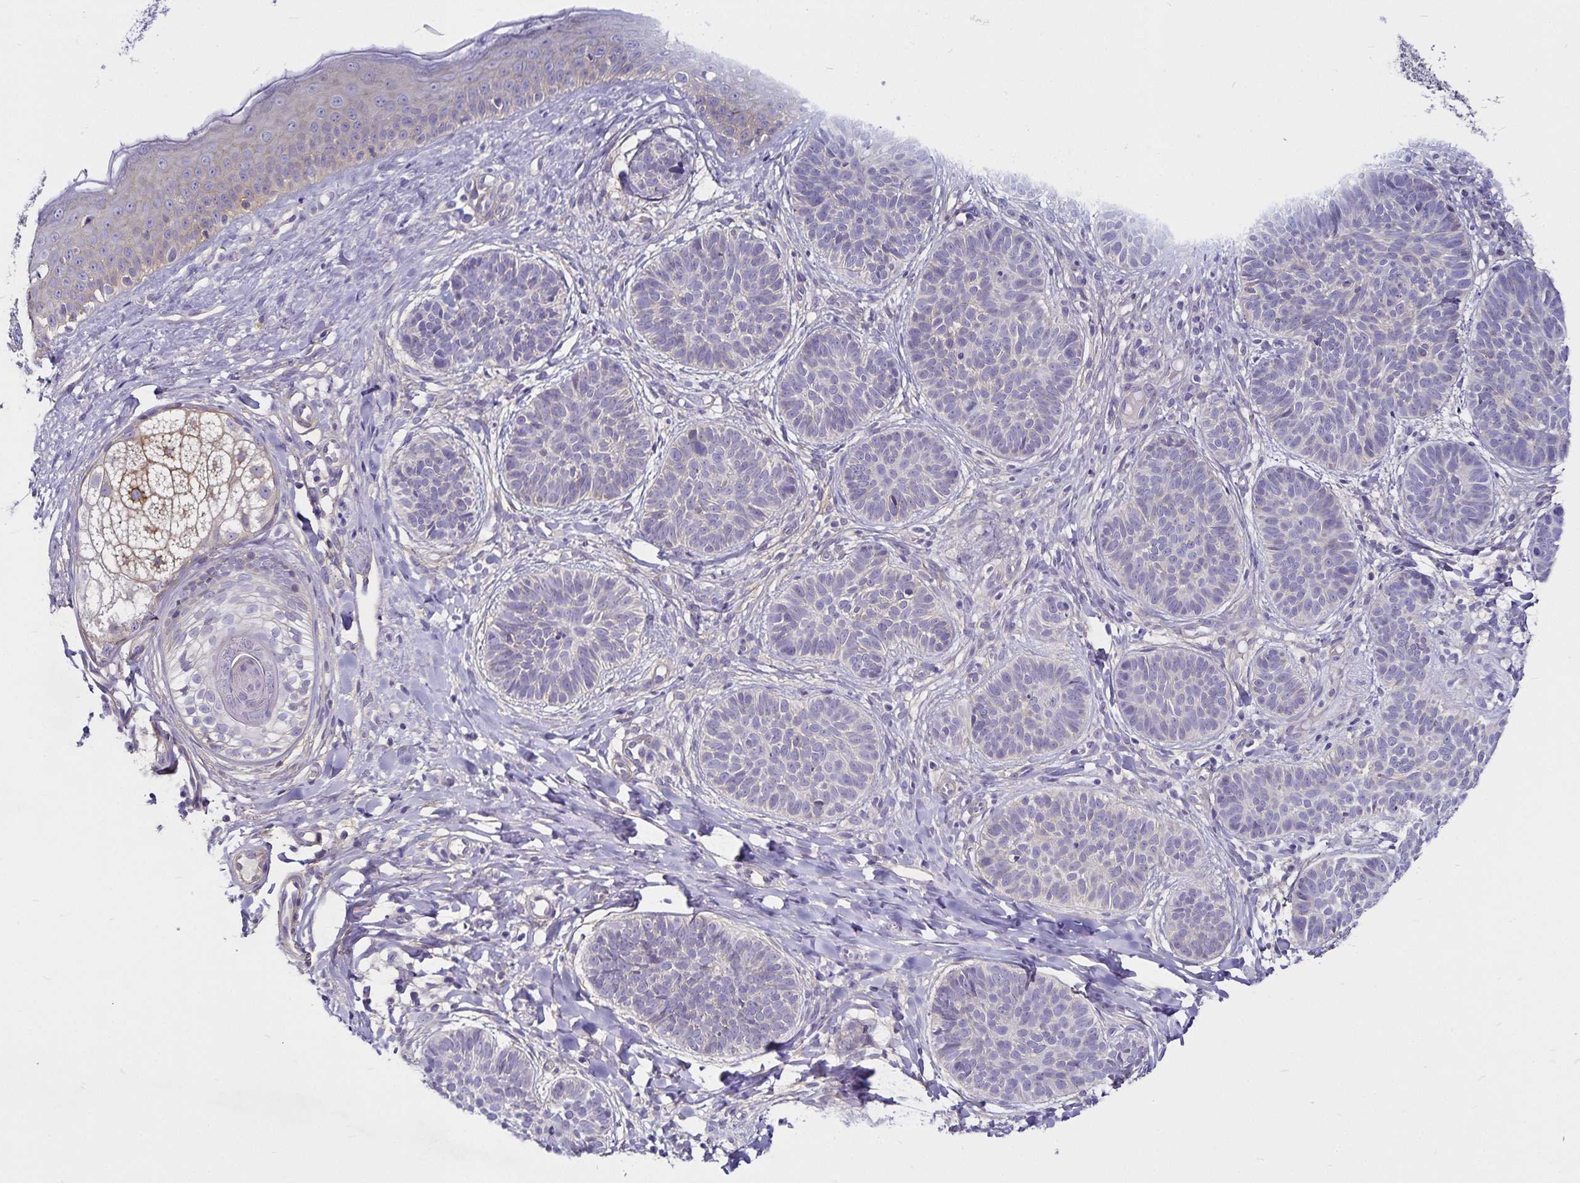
{"staining": {"intensity": "negative", "quantity": "none", "location": "none"}, "tissue": "skin cancer", "cell_type": "Tumor cells", "image_type": "cancer", "snomed": [{"axis": "morphology", "description": "Basal cell carcinoma"}, {"axis": "topography", "description": "Skin"}], "caption": "This is an IHC photomicrograph of skin cancer (basal cell carcinoma). There is no staining in tumor cells.", "gene": "GNG12", "patient": {"sex": "male", "age": 54}}